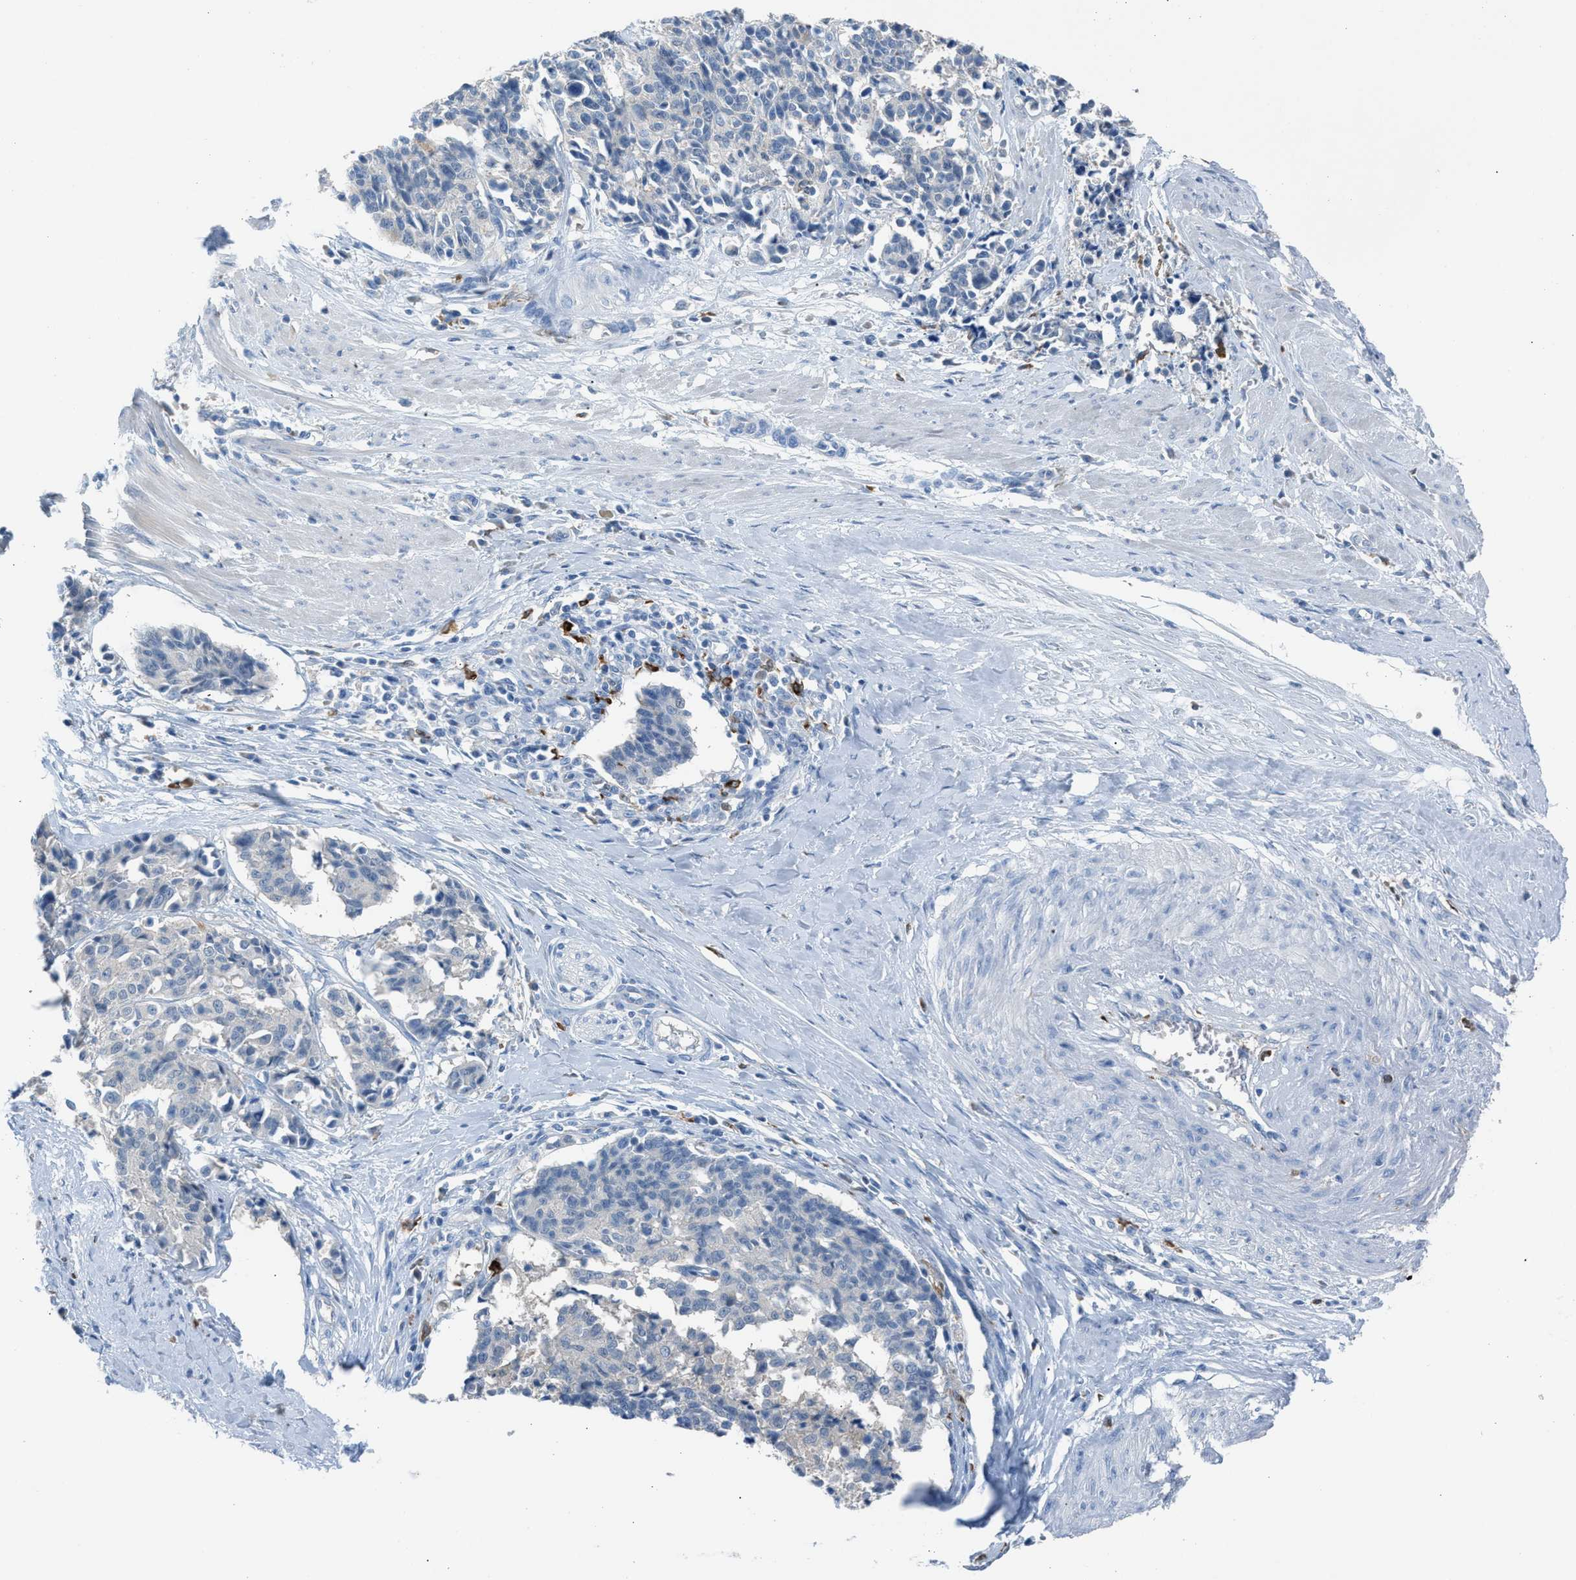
{"staining": {"intensity": "negative", "quantity": "none", "location": "none"}, "tissue": "cervical cancer", "cell_type": "Tumor cells", "image_type": "cancer", "snomed": [{"axis": "morphology", "description": "Normal tissue, NOS"}, {"axis": "morphology", "description": "Squamous cell carcinoma, NOS"}, {"axis": "topography", "description": "Cervix"}], "caption": "Immunohistochemistry (IHC) of cervical cancer (squamous cell carcinoma) reveals no positivity in tumor cells.", "gene": "CLEC10A", "patient": {"sex": "female", "age": 35}}